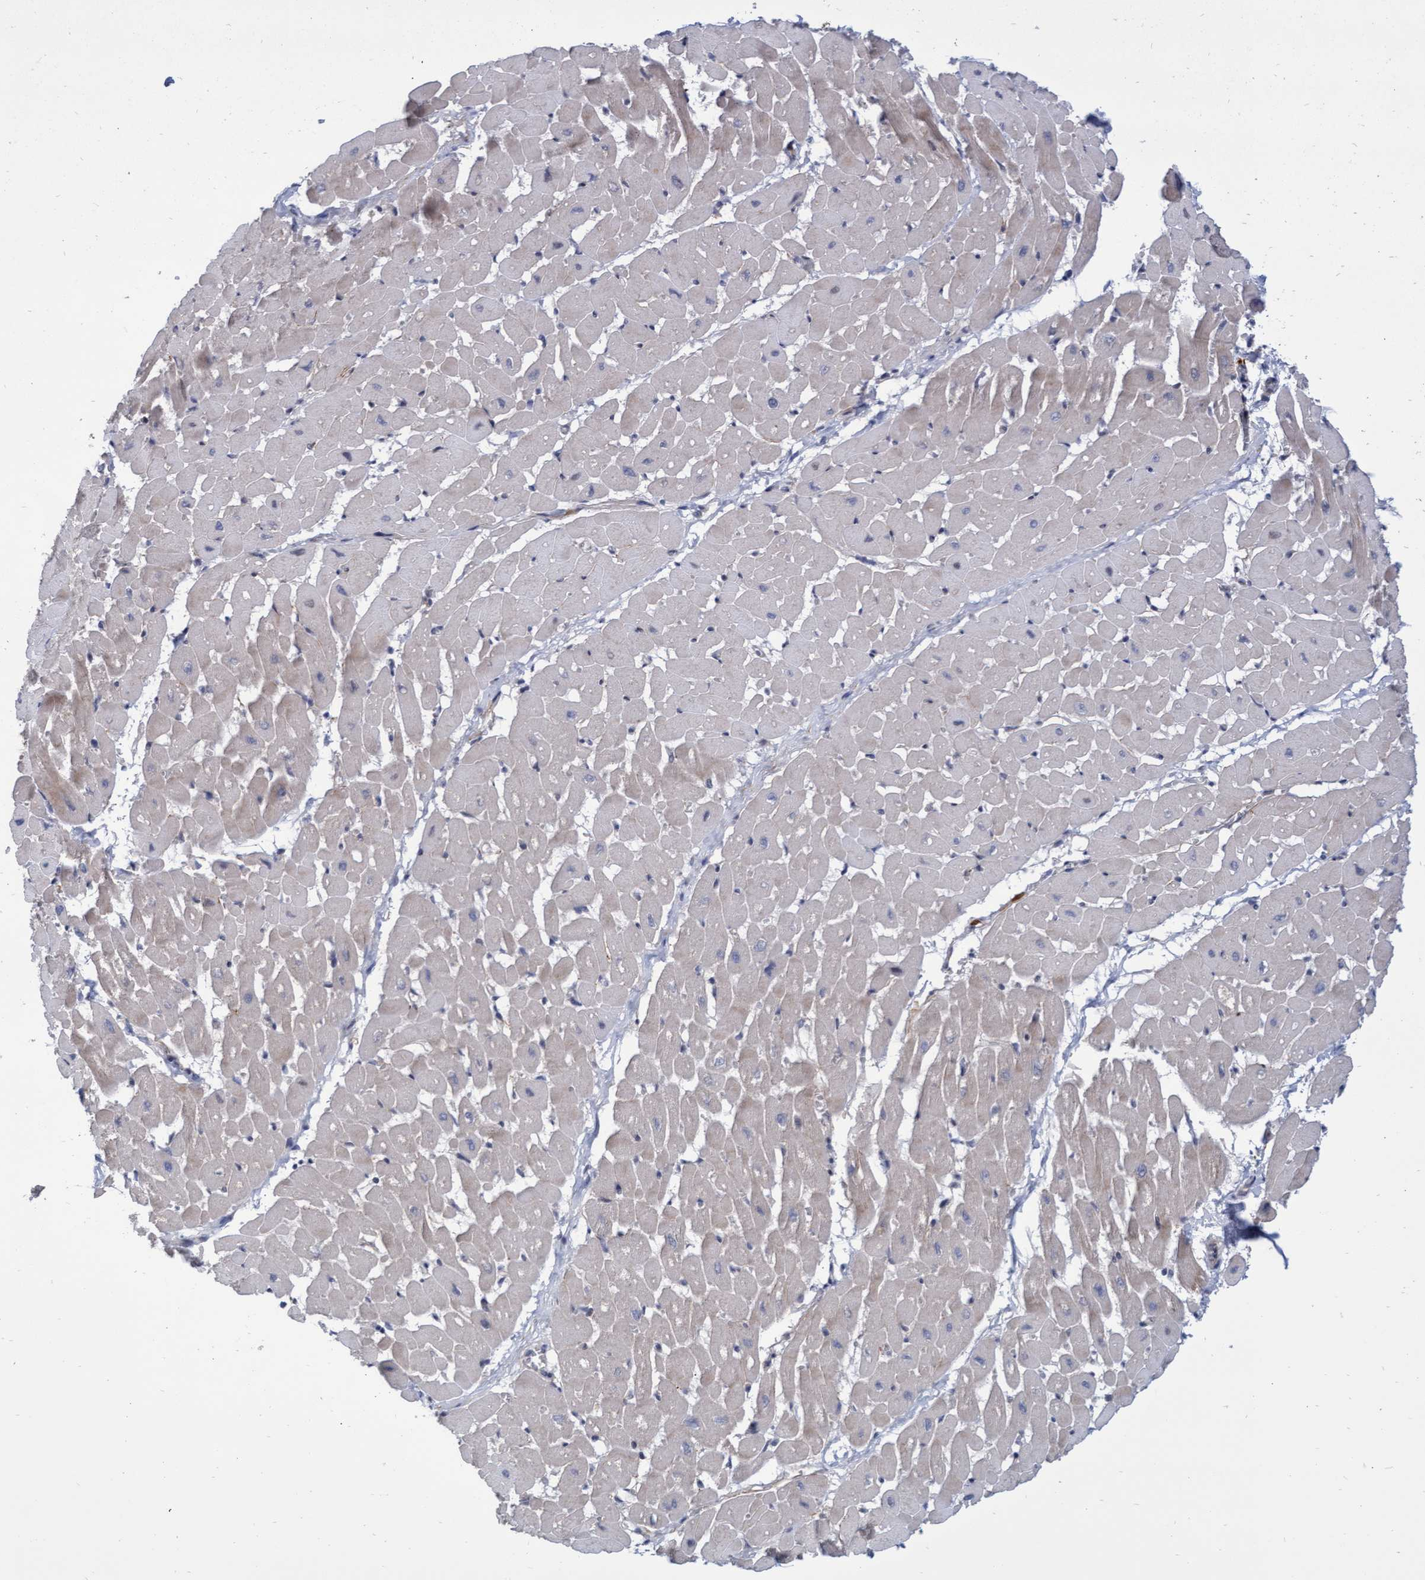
{"staining": {"intensity": "weak", "quantity": "<25%", "location": "cytoplasmic/membranous"}, "tissue": "heart muscle", "cell_type": "Cardiomyocytes", "image_type": "normal", "snomed": [{"axis": "morphology", "description": "Normal tissue, NOS"}, {"axis": "topography", "description": "Heart"}], "caption": "Immunohistochemistry micrograph of unremarkable human heart muscle stained for a protein (brown), which exhibits no positivity in cardiomyocytes.", "gene": "ABCF2", "patient": {"sex": "male", "age": 45}}